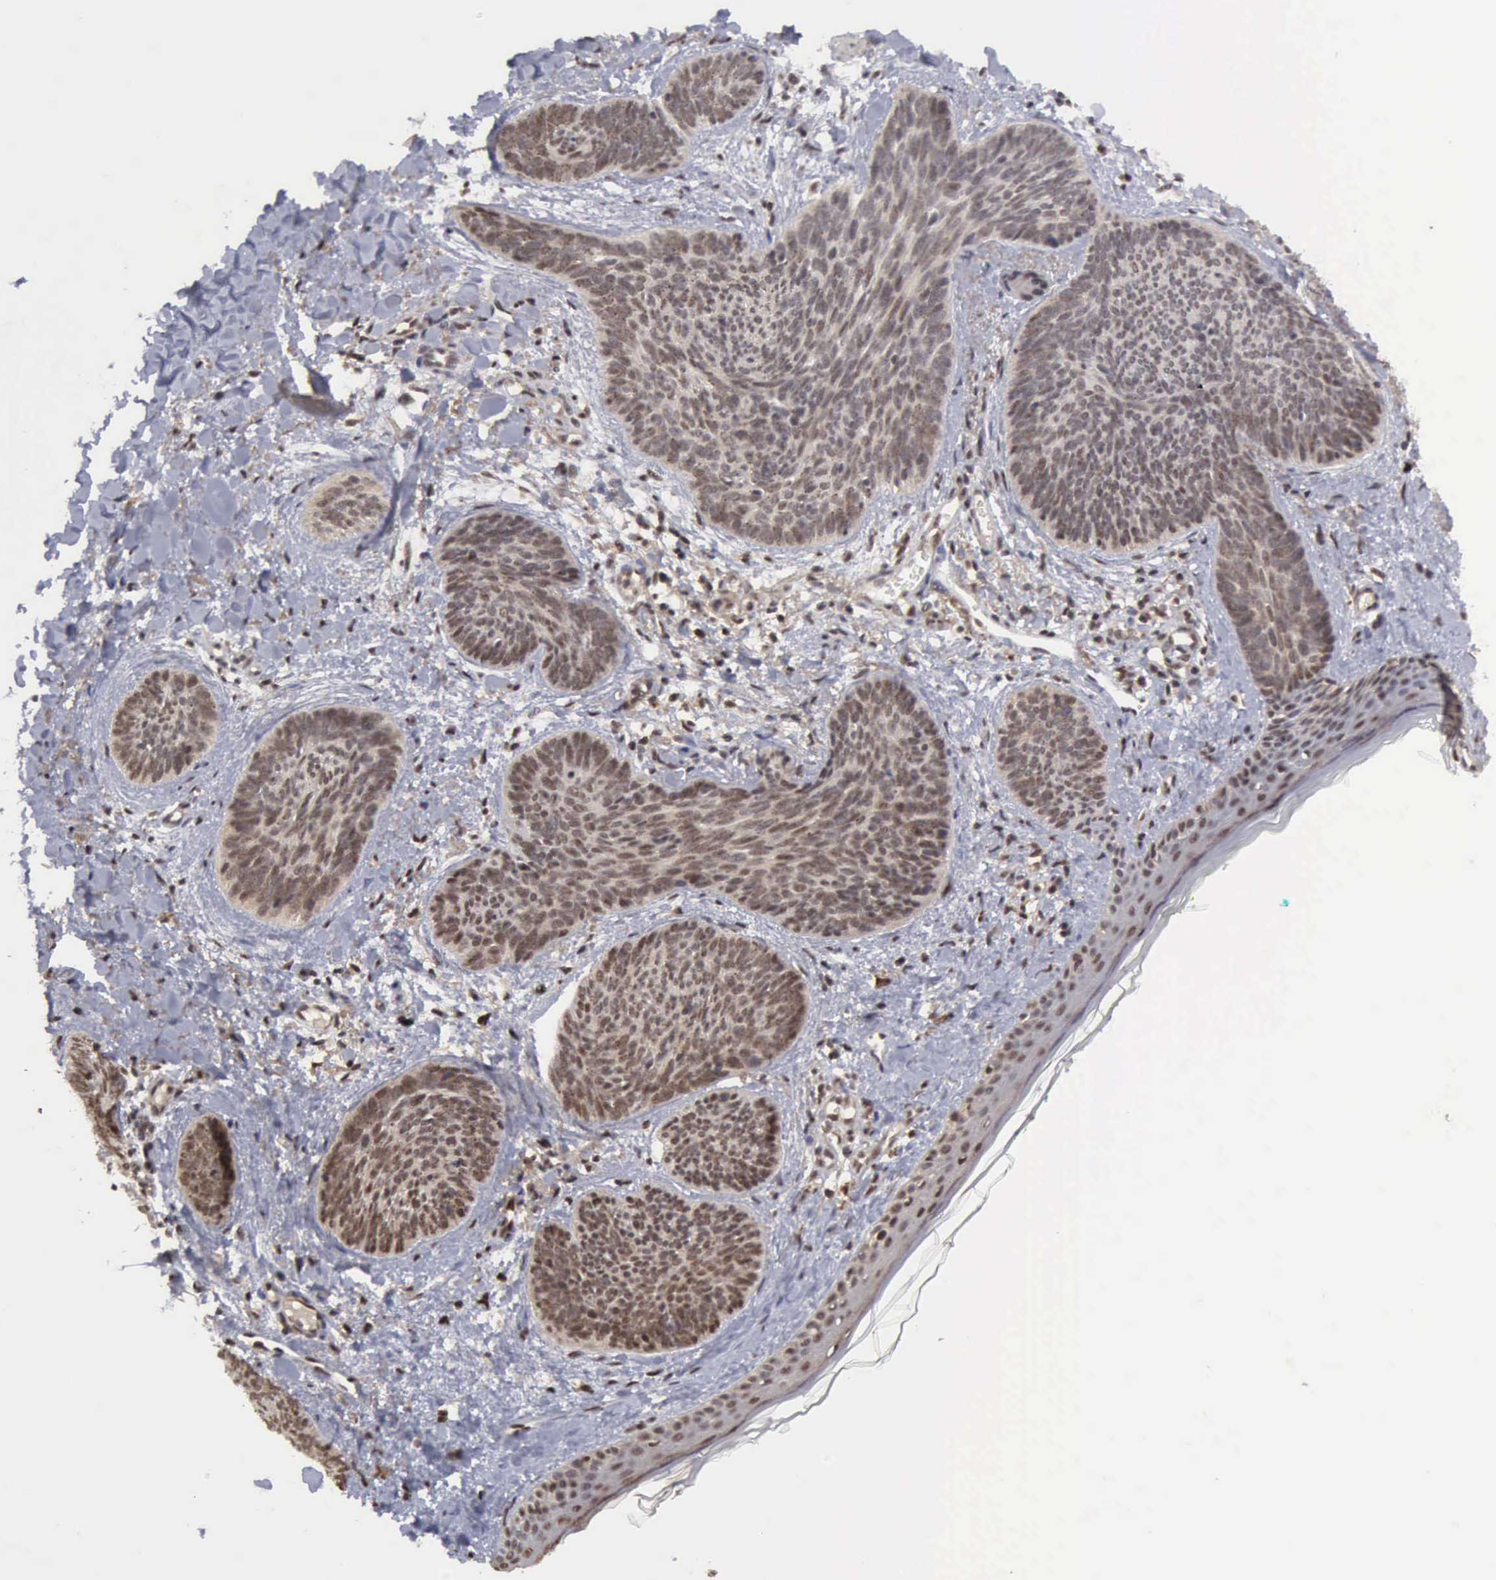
{"staining": {"intensity": "weak", "quantity": ">75%", "location": "cytoplasmic/membranous,nuclear"}, "tissue": "skin cancer", "cell_type": "Tumor cells", "image_type": "cancer", "snomed": [{"axis": "morphology", "description": "Basal cell carcinoma"}, {"axis": "topography", "description": "Skin"}], "caption": "An immunohistochemistry photomicrograph of tumor tissue is shown. Protein staining in brown highlights weak cytoplasmic/membranous and nuclear positivity in basal cell carcinoma (skin) within tumor cells.", "gene": "CDKN2A", "patient": {"sex": "female", "age": 81}}